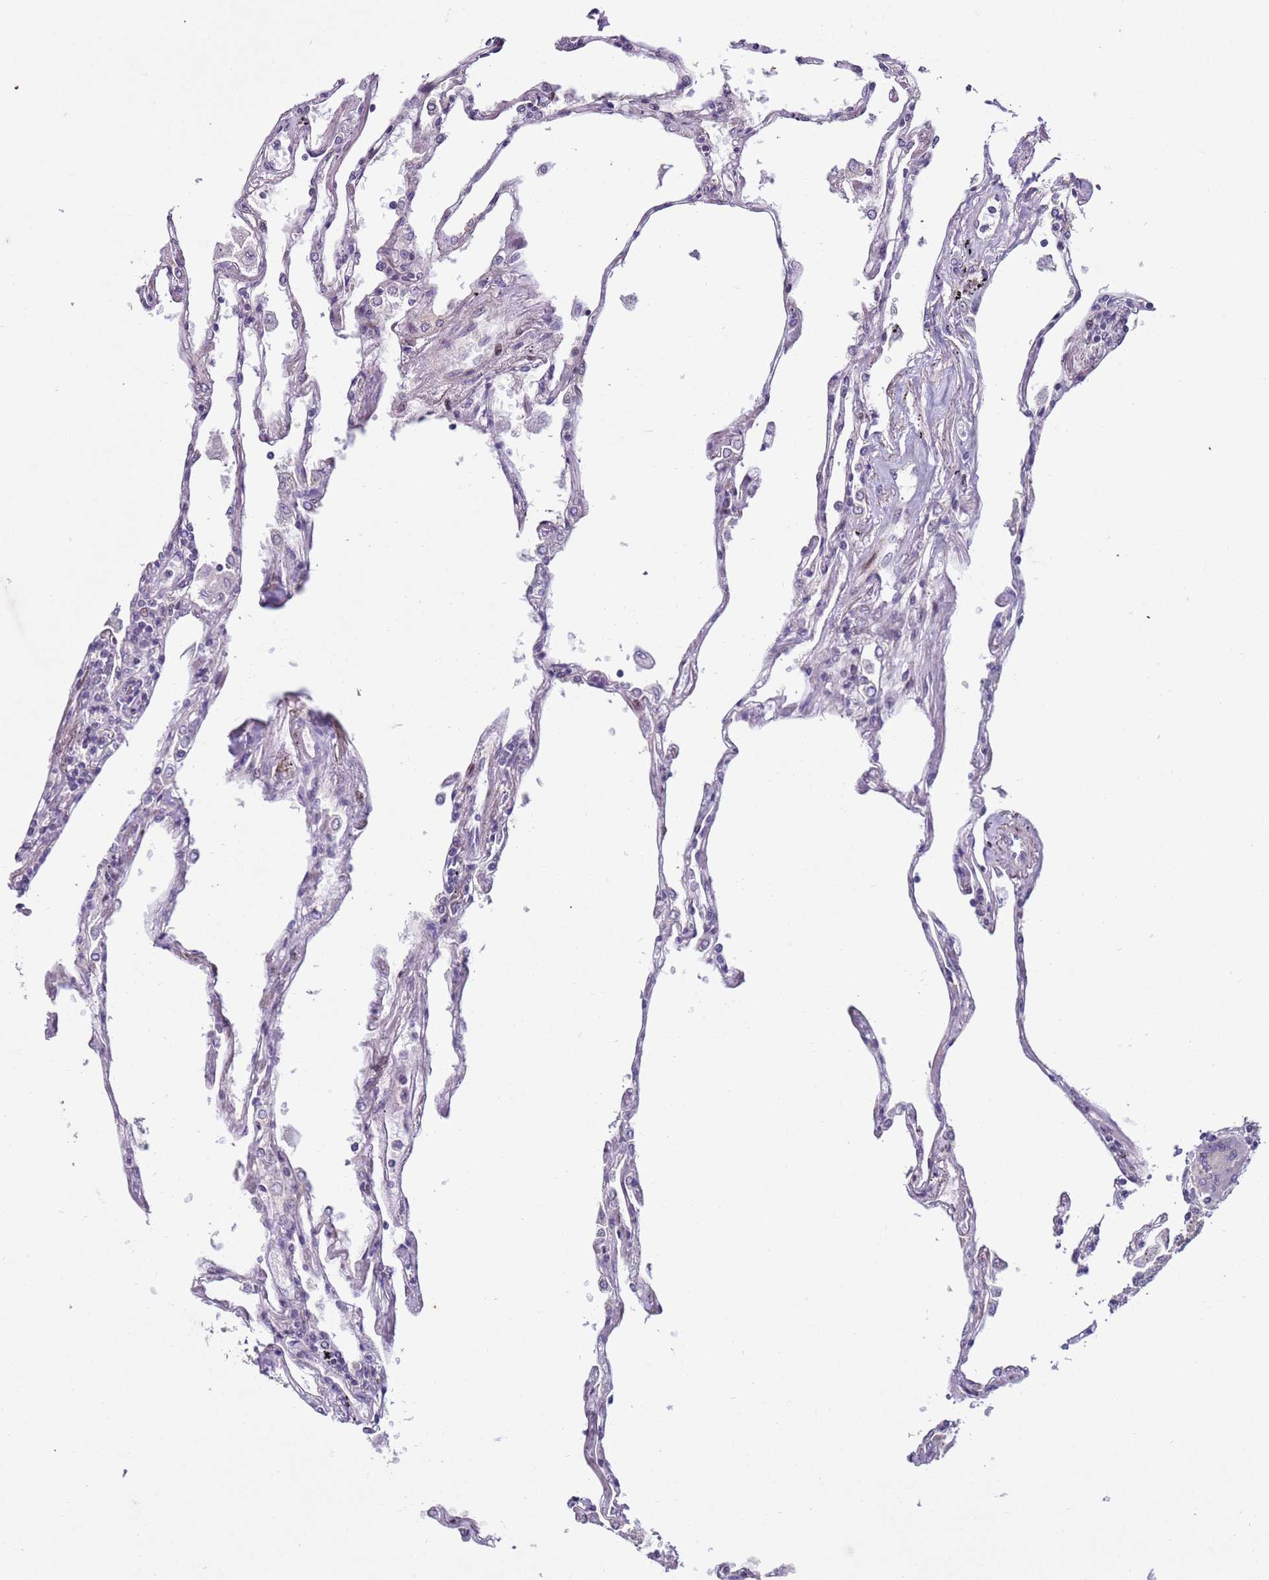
{"staining": {"intensity": "negative", "quantity": "none", "location": "none"}, "tissue": "lung", "cell_type": "Alveolar cells", "image_type": "normal", "snomed": [{"axis": "morphology", "description": "Normal tissue, NOS"}, {"axis": "topography", "description": "Lung"}], "caption": "IHC of normal lung exhibits no positivity in alveolar cells. (Brightfield microscopy of DAB (3,3'-diaminobenzidine) immunohistochemistry (IHC) at high magnification).", "gene": "SHC3", "patient": {"sex": "female", "age": 67}}